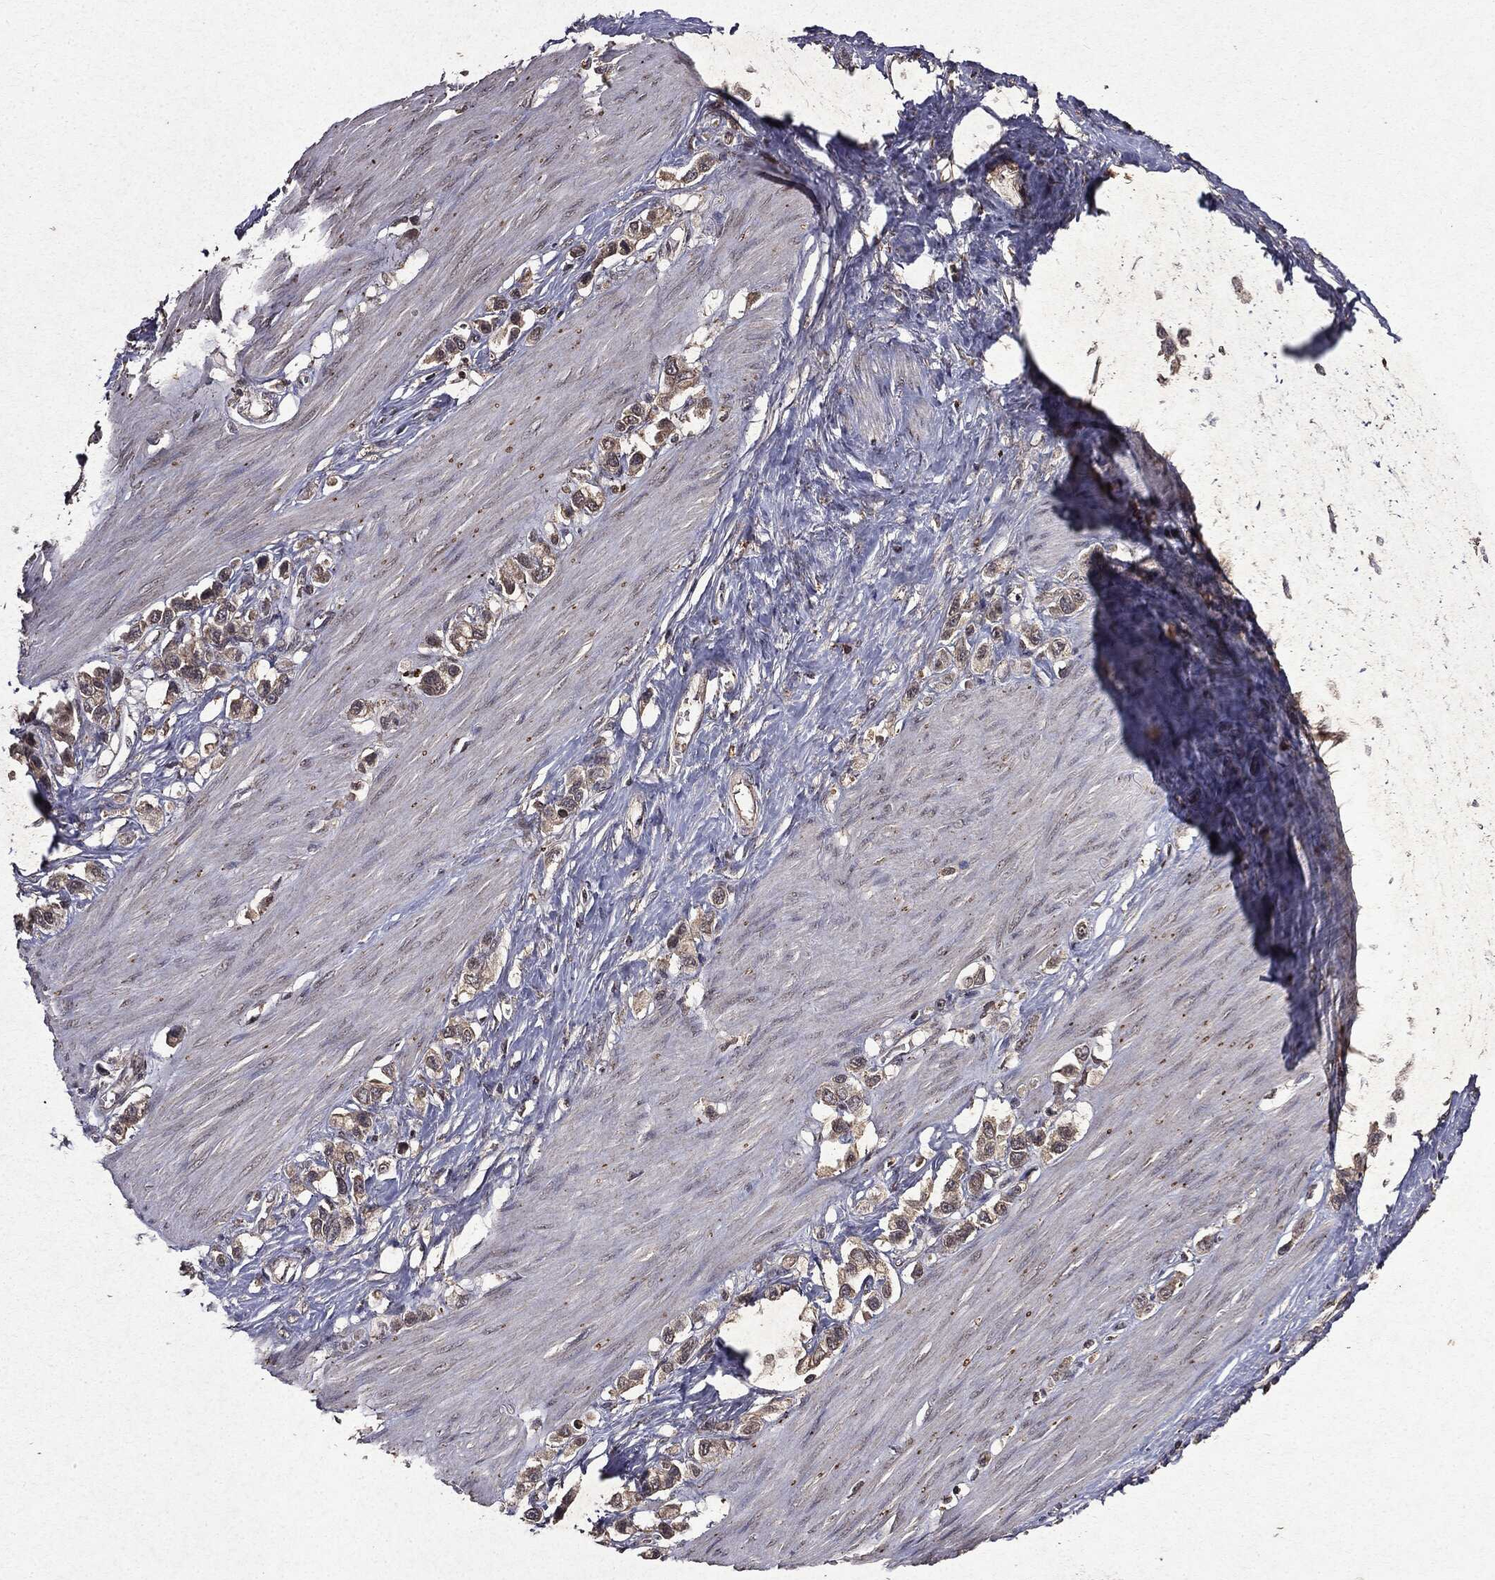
{"staining": {"intensity": "negative", "quantity": "none", "location": "none"}, "tissue": "stomach cancer", "cell_type": "Tumor cells", "image_type": "cancer", "snomed": [{"axis": "morphology", "description": "Normal tissue, NOS"}, {"axis": "morphology", "description": "Adenocarcinoma, NOS"}, {"axis": "morphology", "description": "Adenocarcinoma, High grade"}, {"axis": "topography", "description": "Stomach, upper"}, {"axis": "topography", "description": "Stomach"}], "caption": "This micrograph is of stomach cancer stained with immunohistochemistry to label a protein in brown with the nuclei are counter-stained blue. There is no expression in tumor cells.", "gene": "MTOR", "patient": {"sex": "female", "age": 65}}